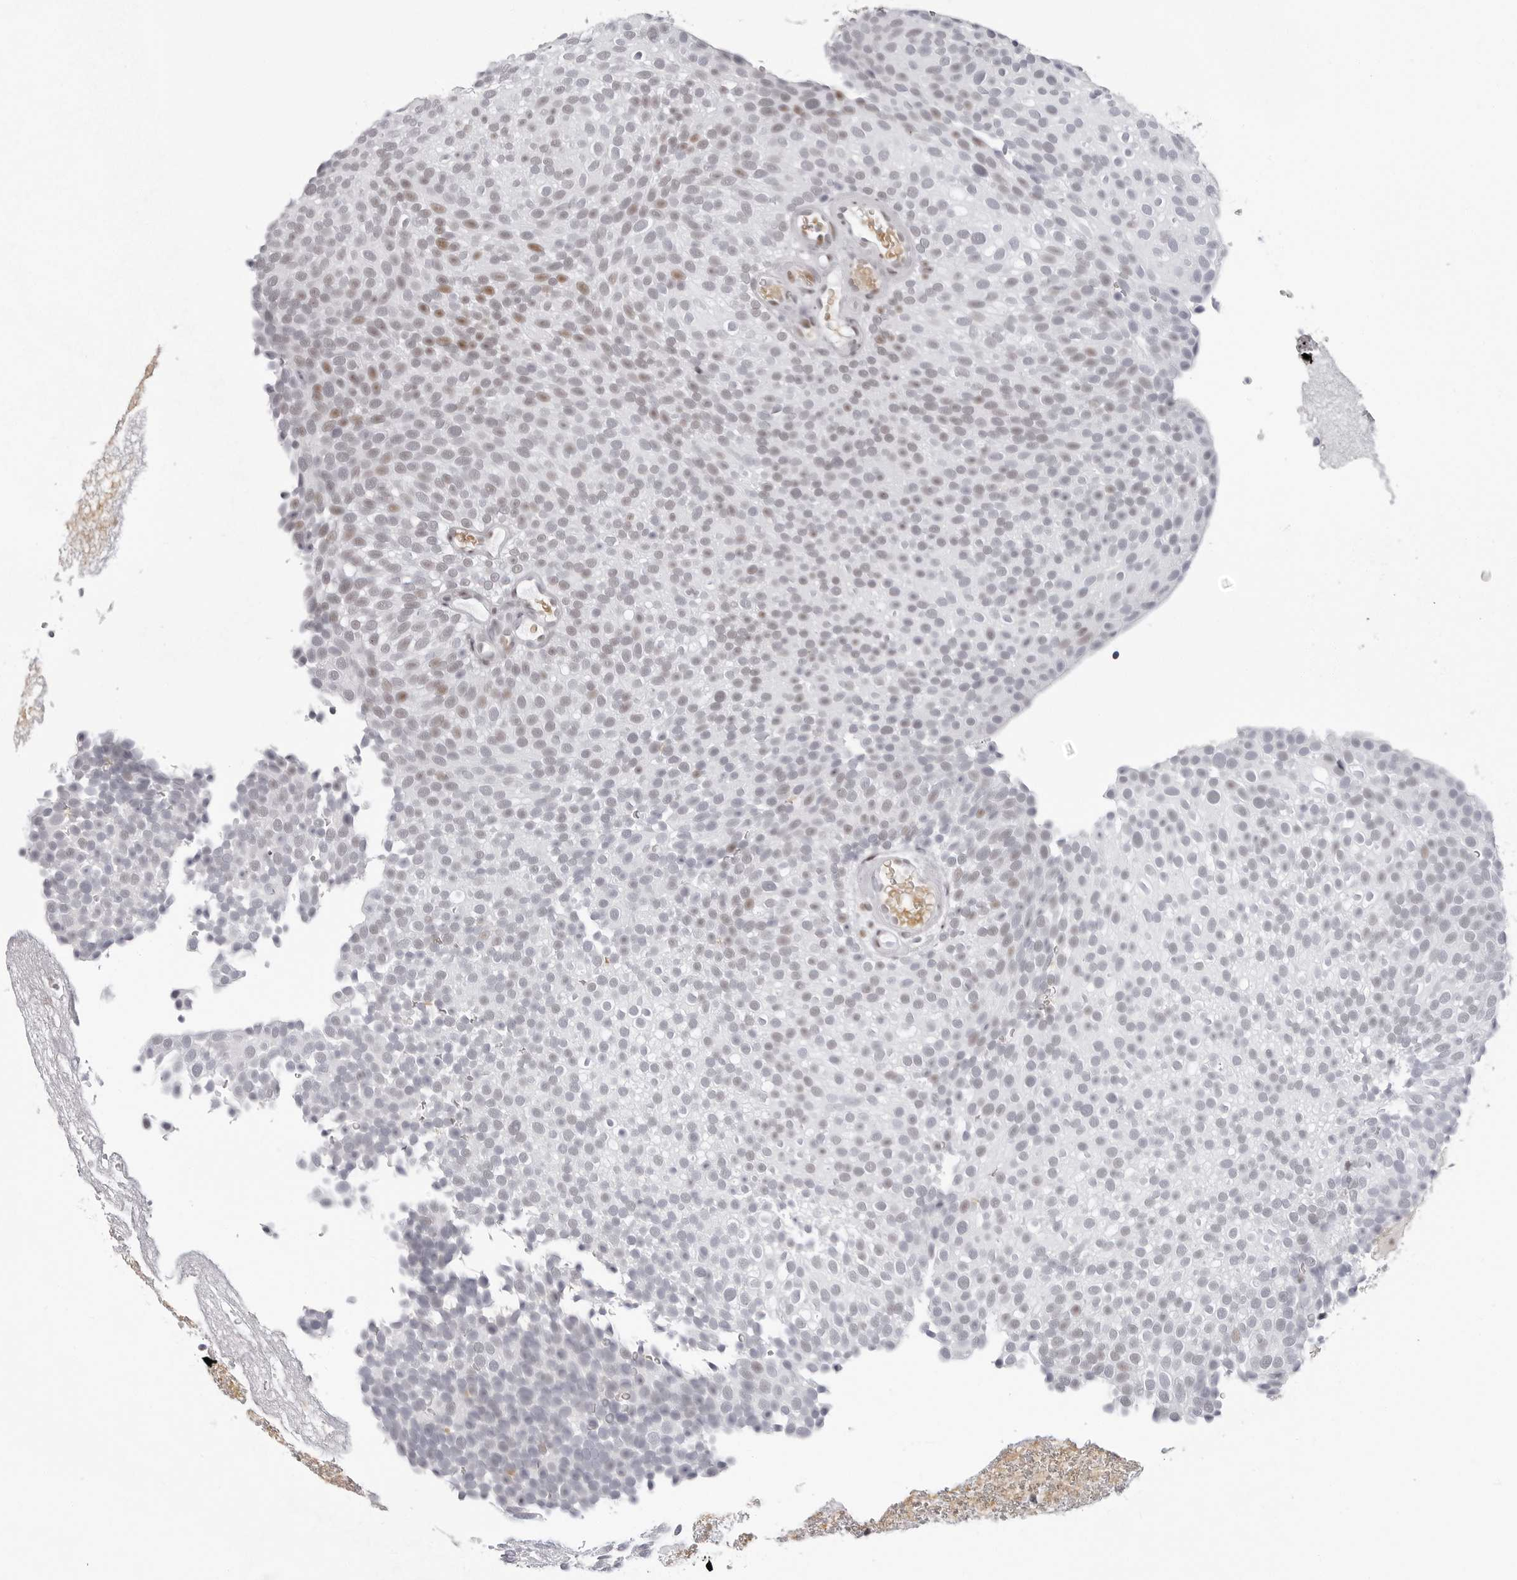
{"staining": {"intensity": "moderate", "quantity": "<25%", "location": "nuclear"}, "tissue": "urothelial cancer", "cell_type": "Tumor cells", "image_type": "cancer", "snomed": [{"axis": "morphology", "description": "Urothelial carcinoma, Low grade"}, {"axis": "topography", "description": "Urinary bladder"}], "caption": "The immunohistochemical stain highlights moderate nuclear staining in tumor cells of urothelial carcinoma (low-grade) tissue.", "gene": "VEZF1", "patient": {"sex": "male", "age": 78}}